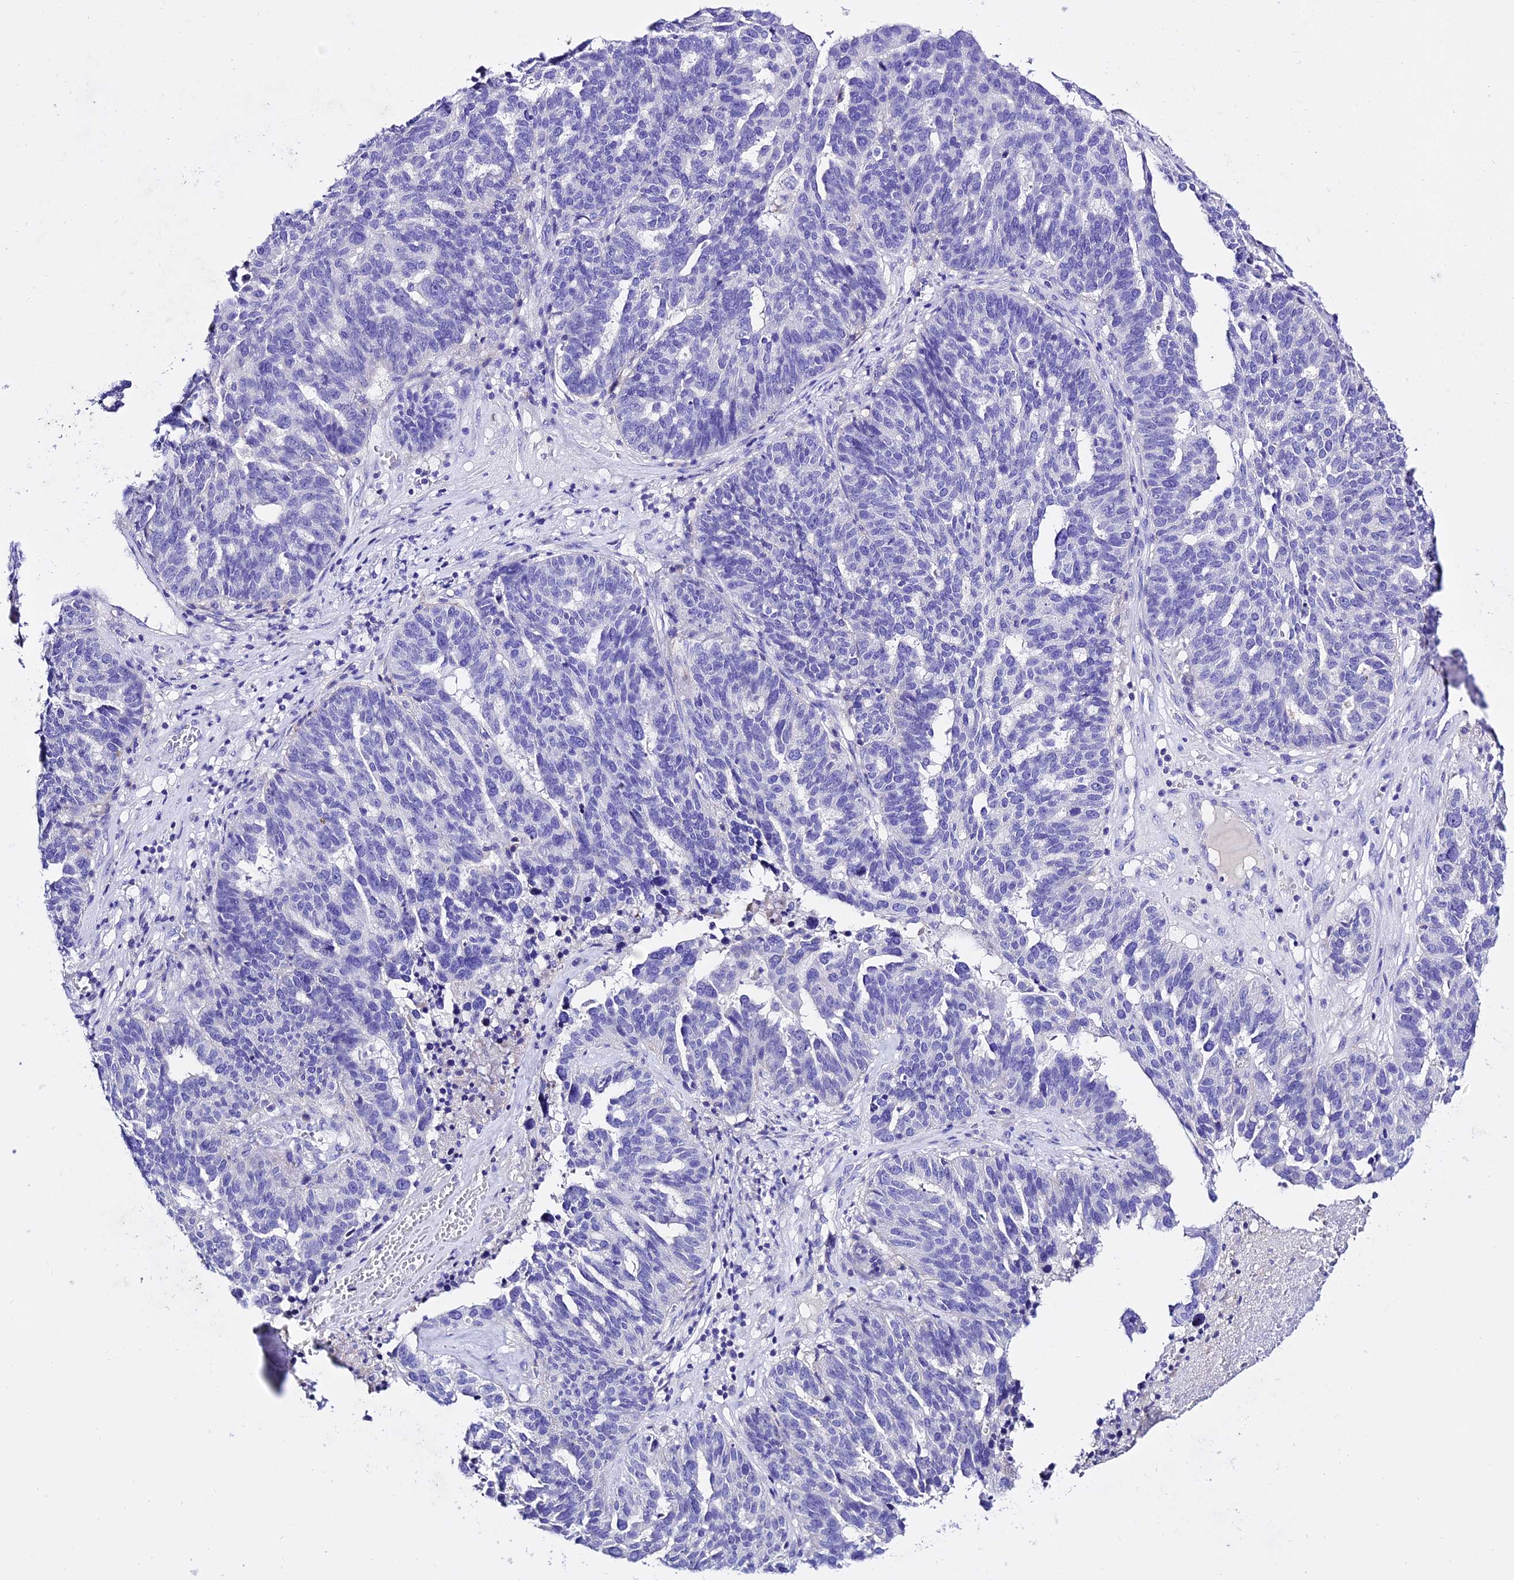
{"staining": {"intensity": "negative", "quantity": "none", "location": "none"}, "tissue": "ovarian cancer", "cell_type": "Tumor cells", "image_type": "cancer", "snomed": [{"axis": "morphology", "description": "Cystadenocarcinoma, serous, NOS"}, {"axis": "topography", "description": "Ovary"}], "caption": "Immunohistochemistry (IHC) histopathology image of human ovarian serous cystadenocarcinoma stained for a protein (brown), which reveals no staining in tumor cells.", "gene": "TMEM117", "patient": {"sex": "female", "age": 59}}